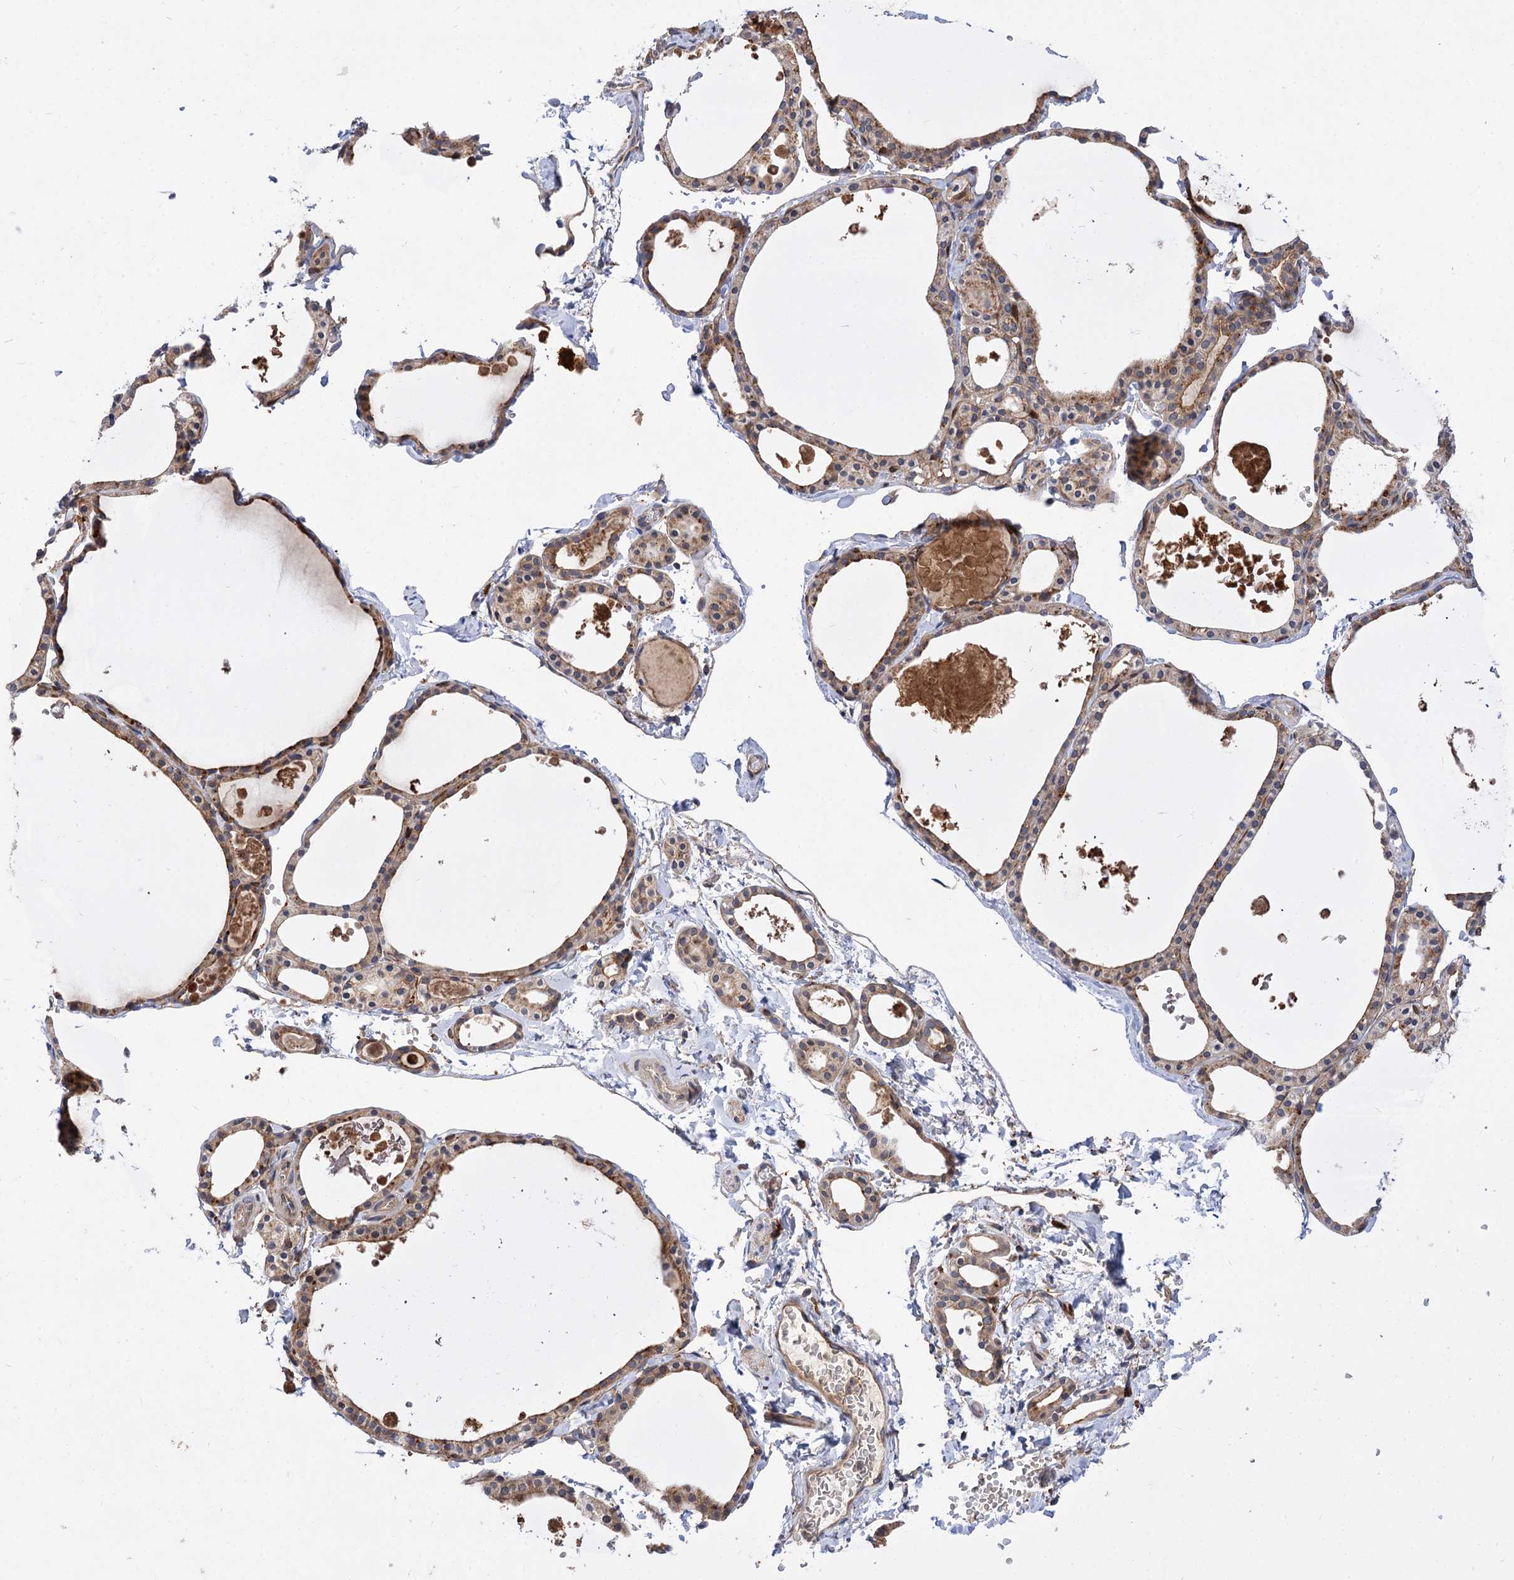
{"staining": {"intensity": "moderate", "quantity": ">75%", "location": "cytoplasmic/membranous"}, "tissue": "thyroid gland", "cell_type": "Glandular cells", "image_type": "normal", "snomed": [{"axis": "morphology", "description": "Normal tissue, NOS"}, {"axis": "topography", "description": "Thyroid gland"}], "caption": "A micrograph showing moderate cytoplasmic/membranous positivity in about >75% of glandular cells in unremarkable thyroid gland, as visualized by brown immunohistochemical staining.", "gene": "PATL1", "patient": {"sex": "male", "age": 56}}